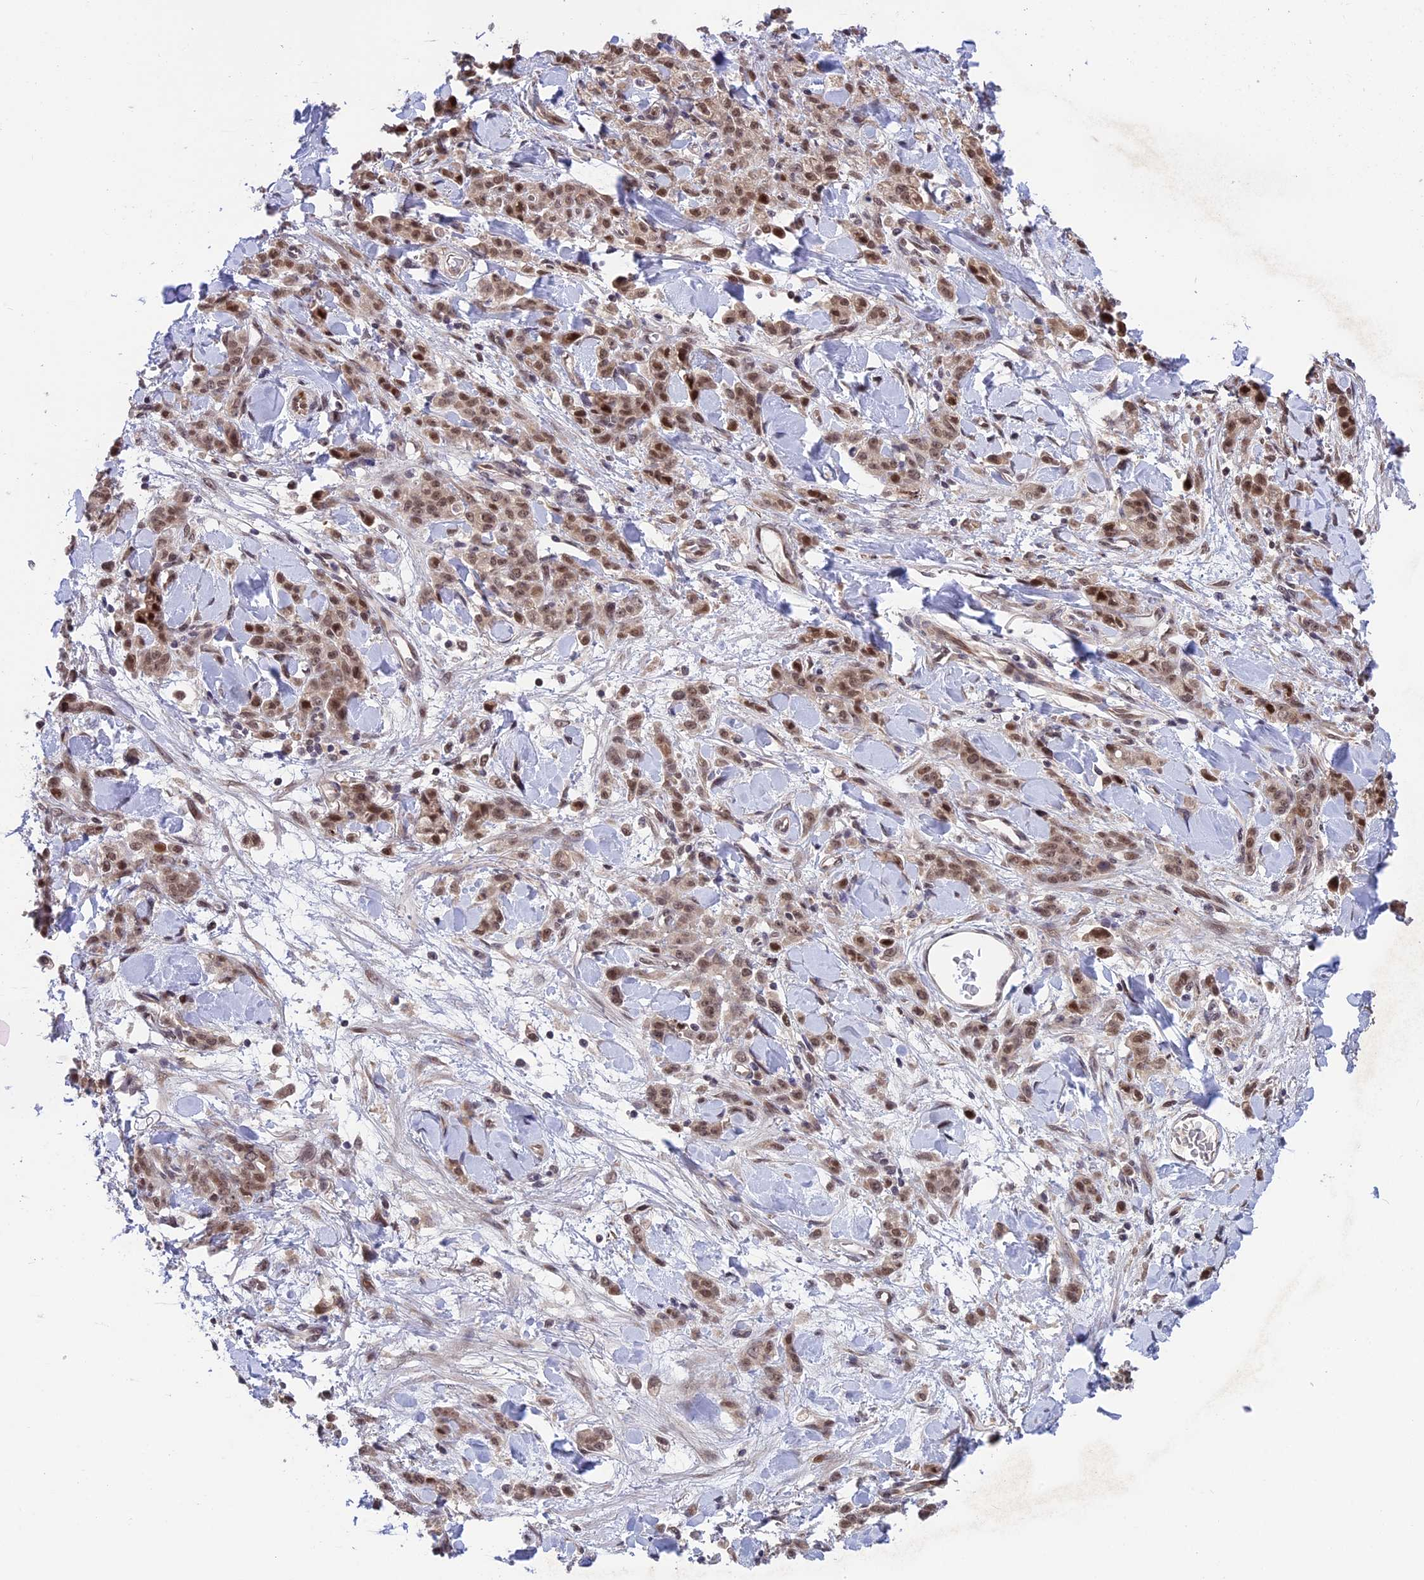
{"staining": {"intensity": "moderate", "quantity": ">75%", "location": "nuclear"}, "tissue": "stomach cancer", "cell_type": "Tumor cells", "image_type": "cancer", "snomed": [{"axis": "morphology", "description": "Normal tissue, NOS"}, {"axis": "morphology", "description": "Adenocarcinoma, NOS"}, {"axis": "topography", "description": "Stomach"}], "caption": "DAB immunohistochemical staining of human stomach cancer (adenocarcinoma) displays moderate nuclear protein expression in about >75% of tumor cells.", "gene": "POLR2C", "patient": {"sex": "male", "age": 82}}